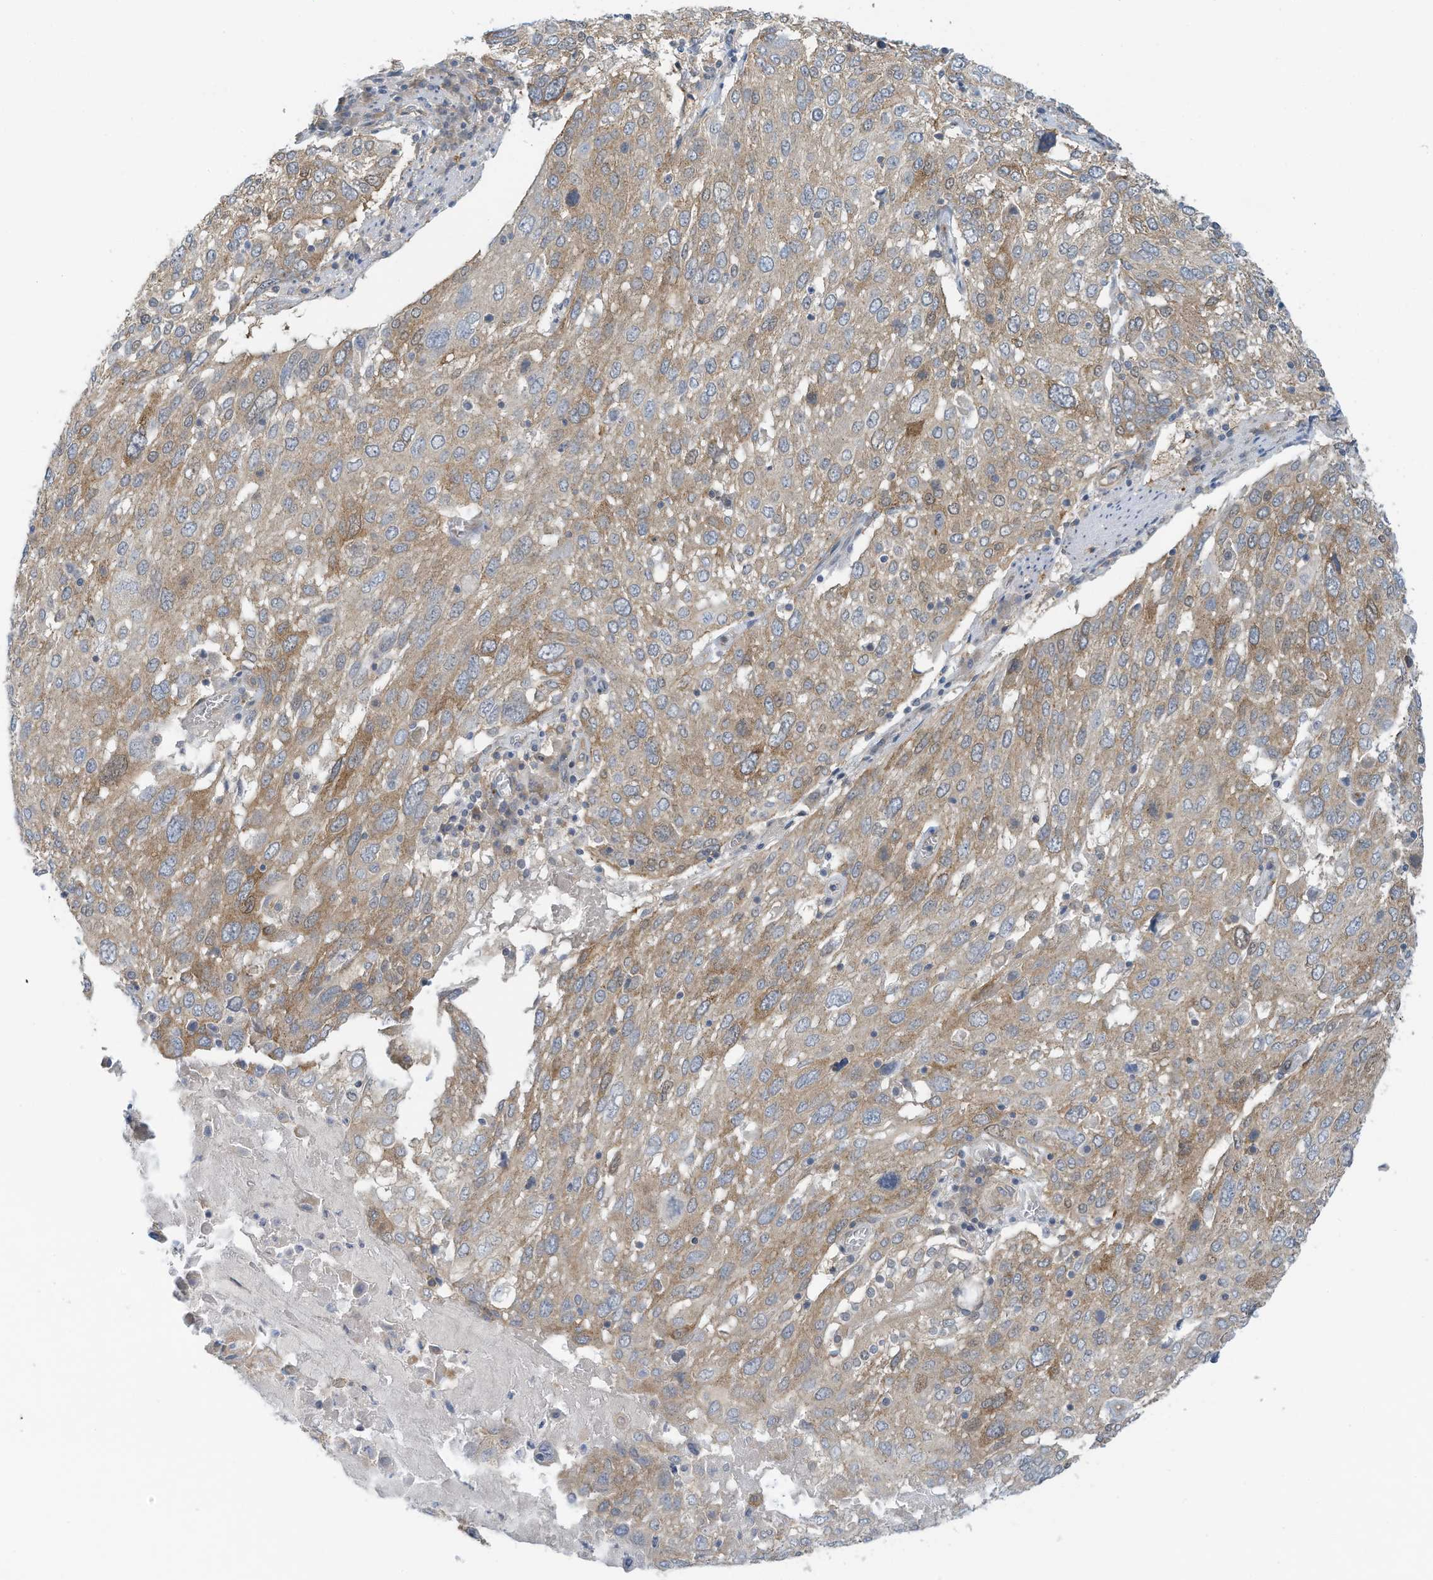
{"staining": {"intensity": "weak", "quantity": ">75%", "location": "cytoplasmic/membranous"}, "tissue": "lung cancer", "cell_type": "Tumor cells", "image_type": "cancer", "snomed": [{"axis": "morphology", "description": "Squamous cell carcinoma, NOS"}, {"axis": "topography", "description": "Lung"}], "caption": "Brown immunohistochemical staining in human lung cancer (squamous cell carcinoma) shows weak cytoplasmic/membranous expression in about >75% of tumor cells.", "gene": "REPS1", "patient": {"sex": "male", "age": 65}}